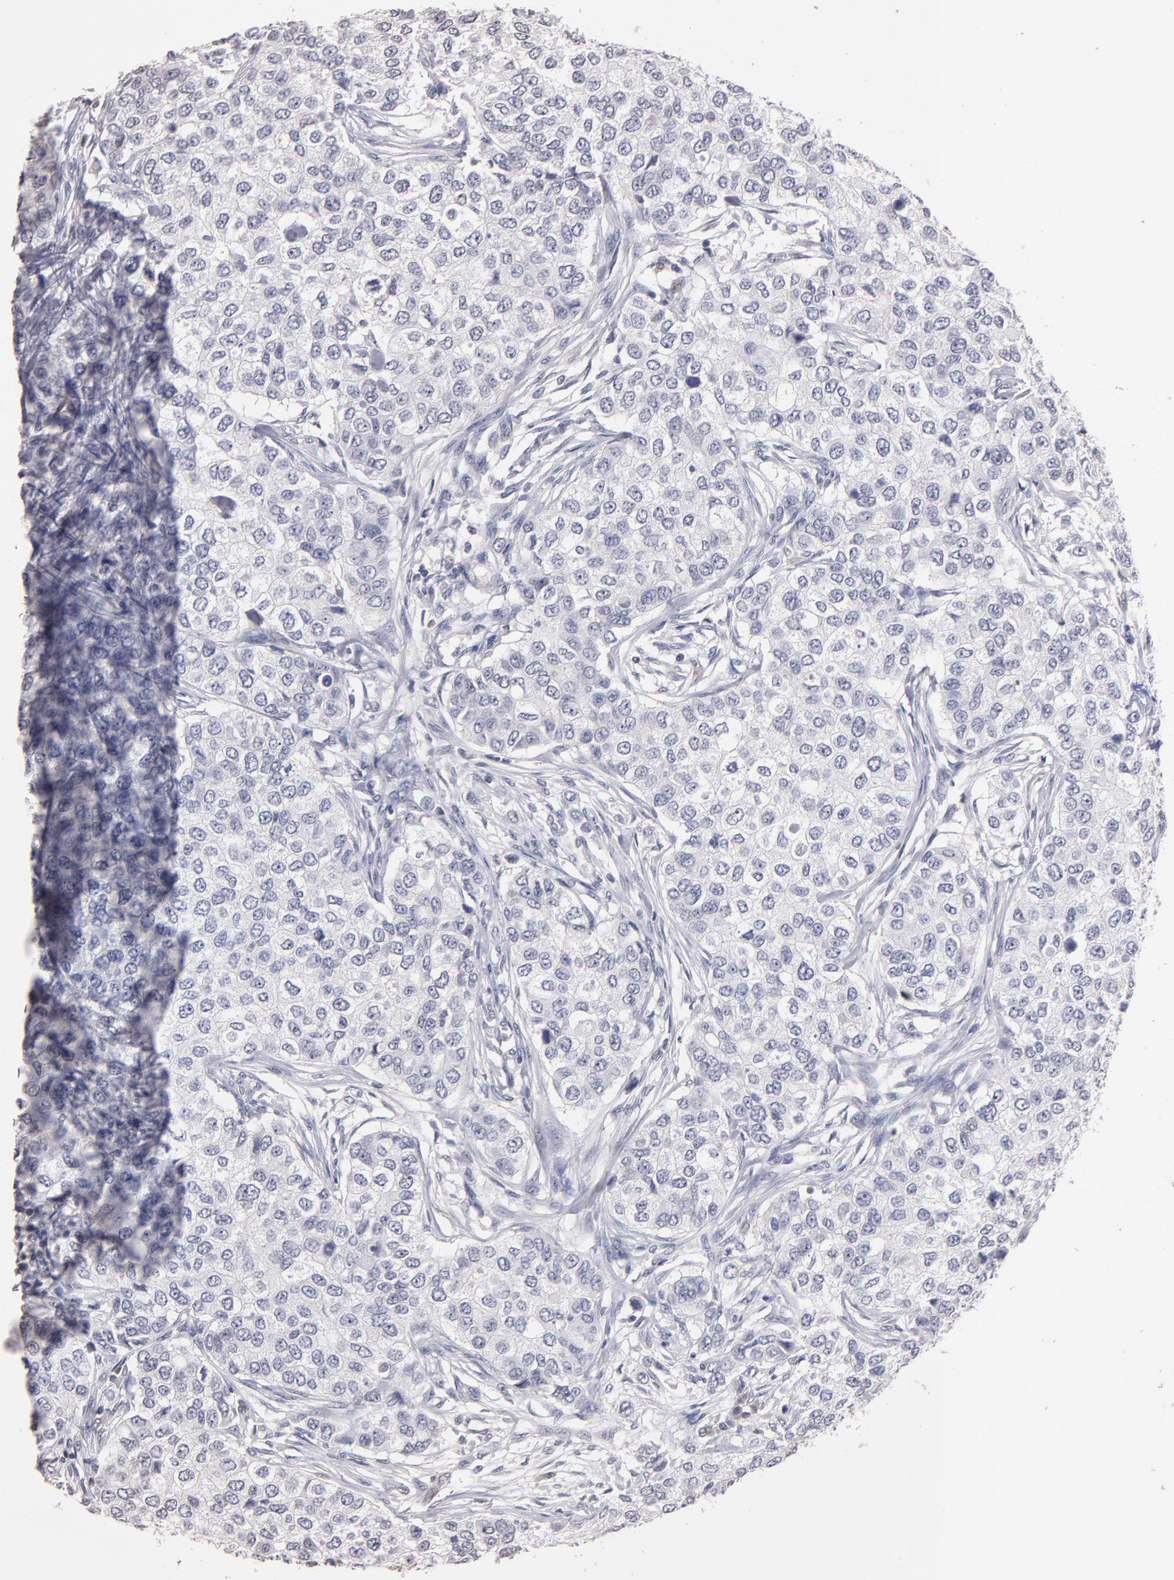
{"staining": {"intensity": "negative", "quantity": "none", "location": "none"}, "tissue": "breast cancer", "cell_type": "Tumor cells", "image_type": "cancer", "snomed": [{"axis": "morphology", "description": "Normal tissue, NOS"}, {"axis": "morphology", "description": "Duct carcinoma"}, {"axis": "topography", "description": "Breast"}], "caption": "Immunohistochemistry of infiltrating ductal carcinoma (breast) displays no positivity in tumor cells.", "gene": "SOX10", "patient": {"sex": "female", "age": 49}}